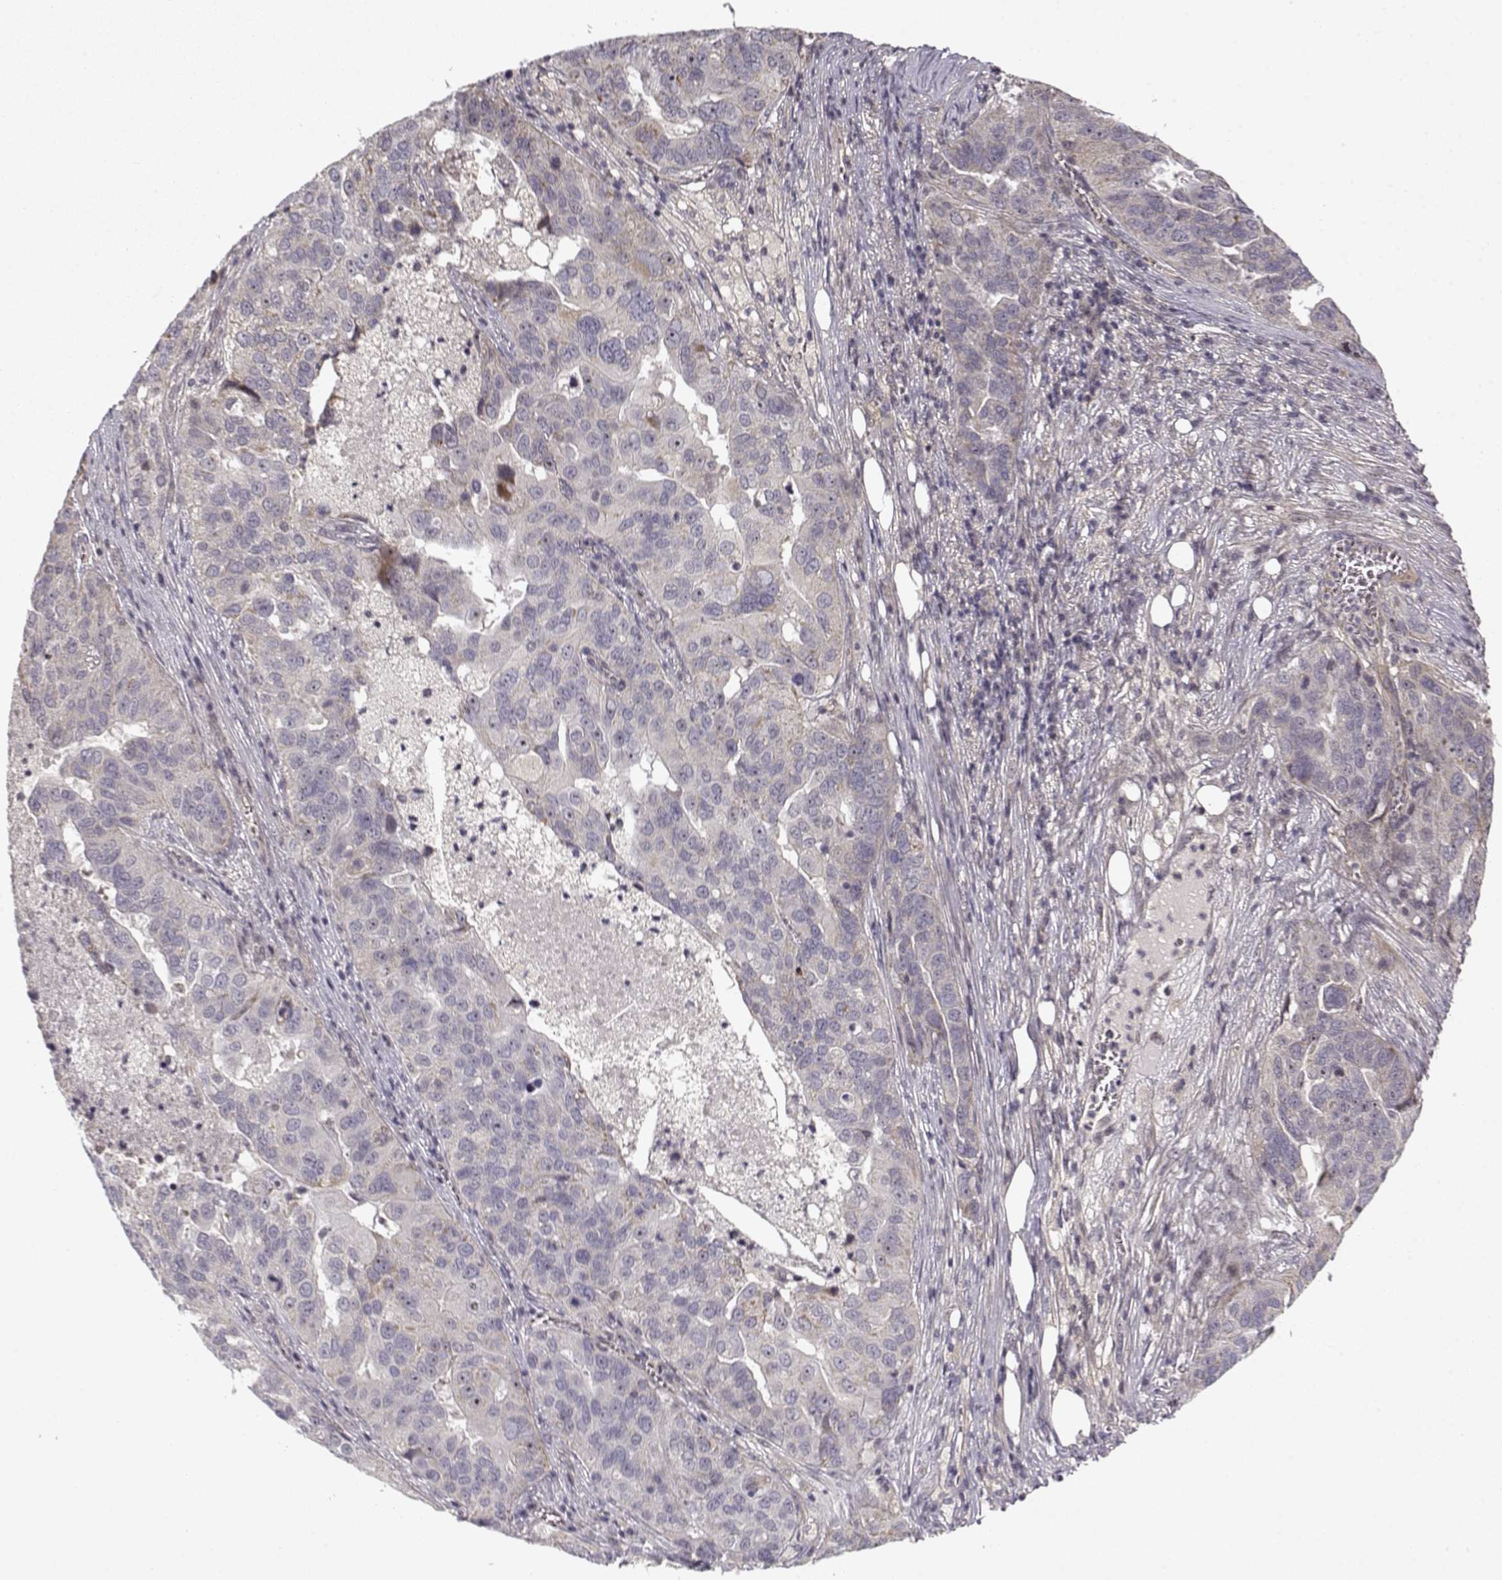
{"staining": {"intensity": "negative", "quantity": "none", "location": "none"}, "tissue": "ovarian cancer", "cell_type": "Tumor cells", "image_type": "cancer", "snomed": [{"axis": "morphology", "description": "Carcinoma, endometroid"}, {"axis": "topography", "description": "Soft tissue"}, {"axis": "topography", "description": "Ovary"}], "caption": "This is a histopathology image of immunohistochemistry (IHC) staining of endometroid carcinoma (ovarian), which shows no staining in tumor cells.", "gene": "MED12L", "patient": {"sex": "female", "age": 52}}